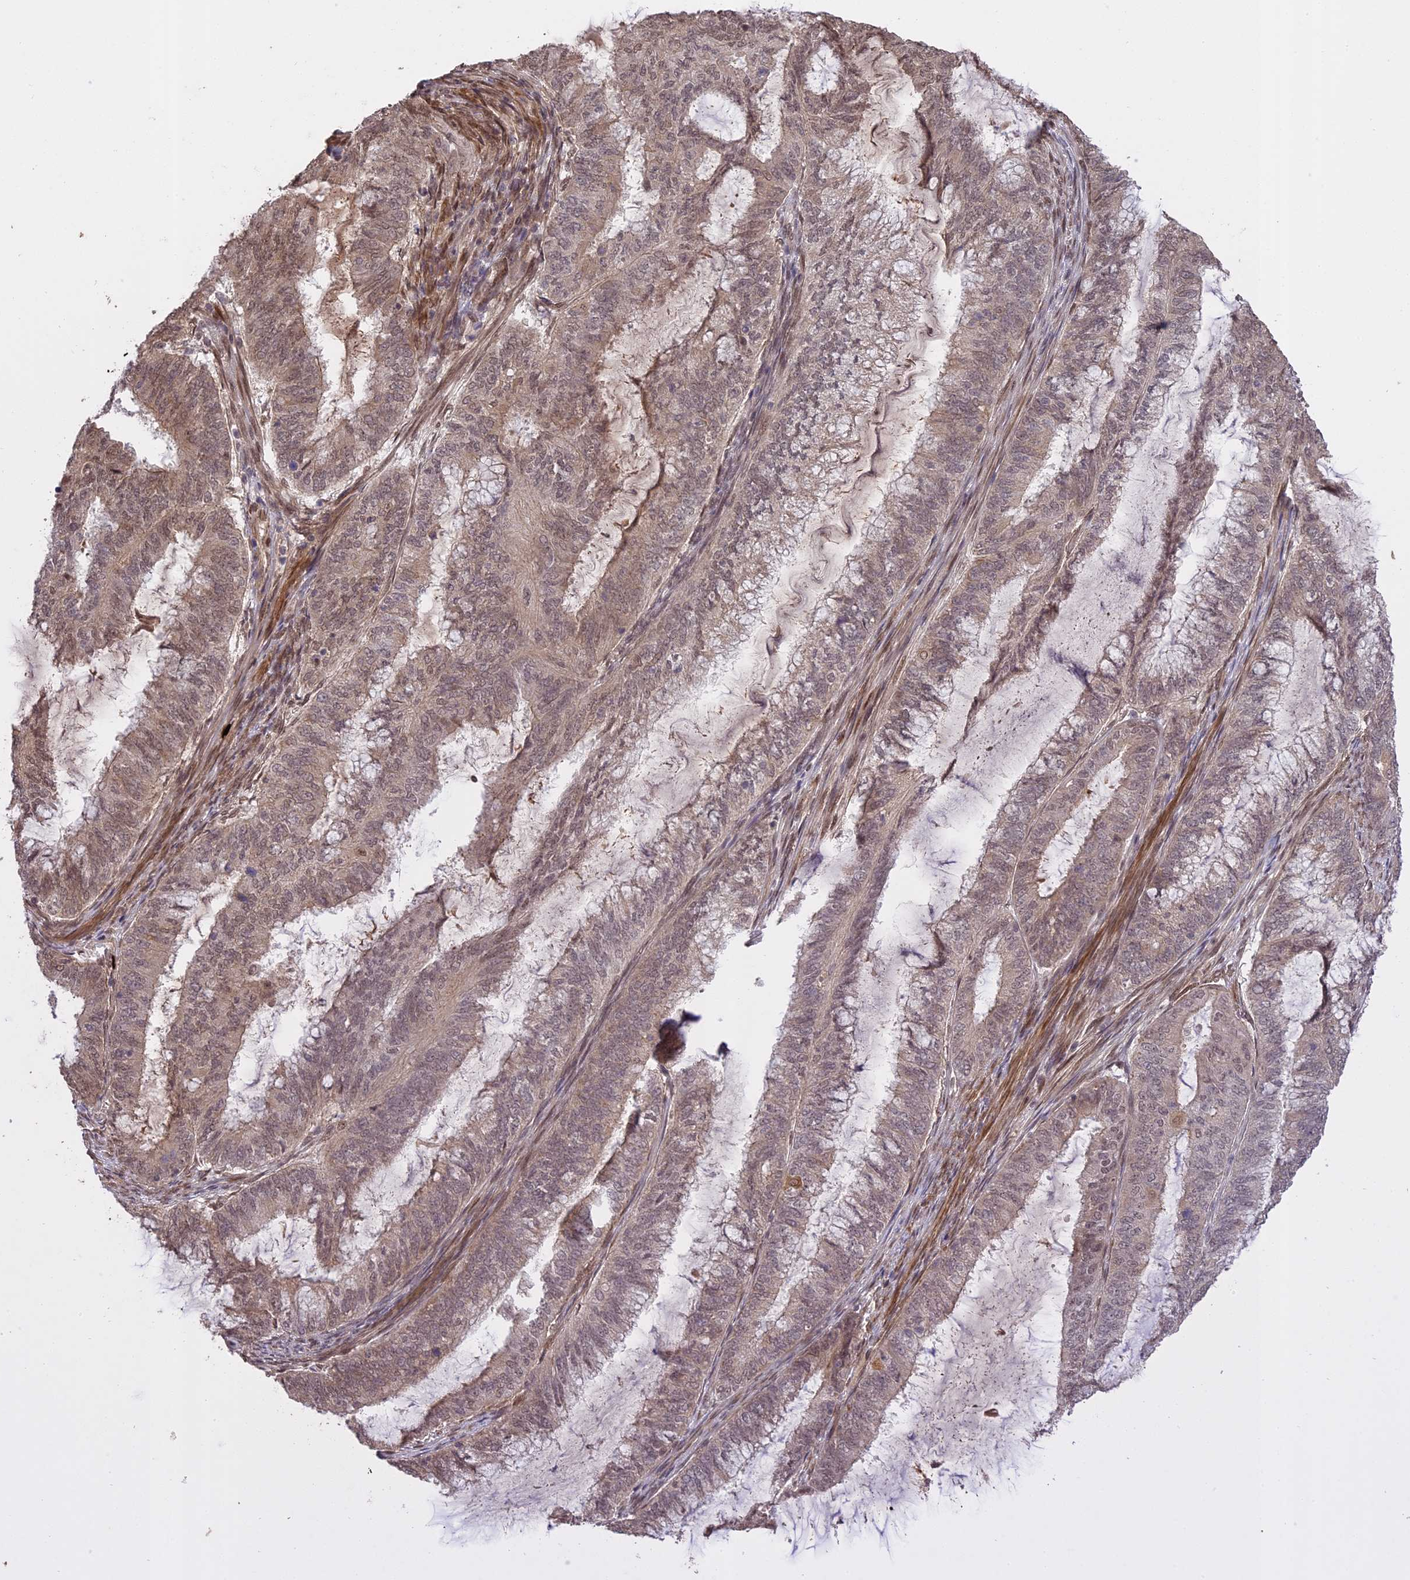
{"staining": {"intensity": "weak", "quantity": "<25%", "location": "cytoplasmic/membranous,nuclear"}, "tissue": "endometrial cancer", "cell_type": "Tumor cells", "image_type": "cancer", "snomed": [{"axis": "morphology", "description": "Adenocarcinoma, NOS"}, {"axis": "topography", "description": "Endometrium"}], "caption": "This is an immunohistochemistry (IHC) histopathology image of human endometrial cancer (adenocarcinoma). There is no staining in tumor cells.", "gene": "PRELID2", "patient": {"sex": "female", "age": 51}}